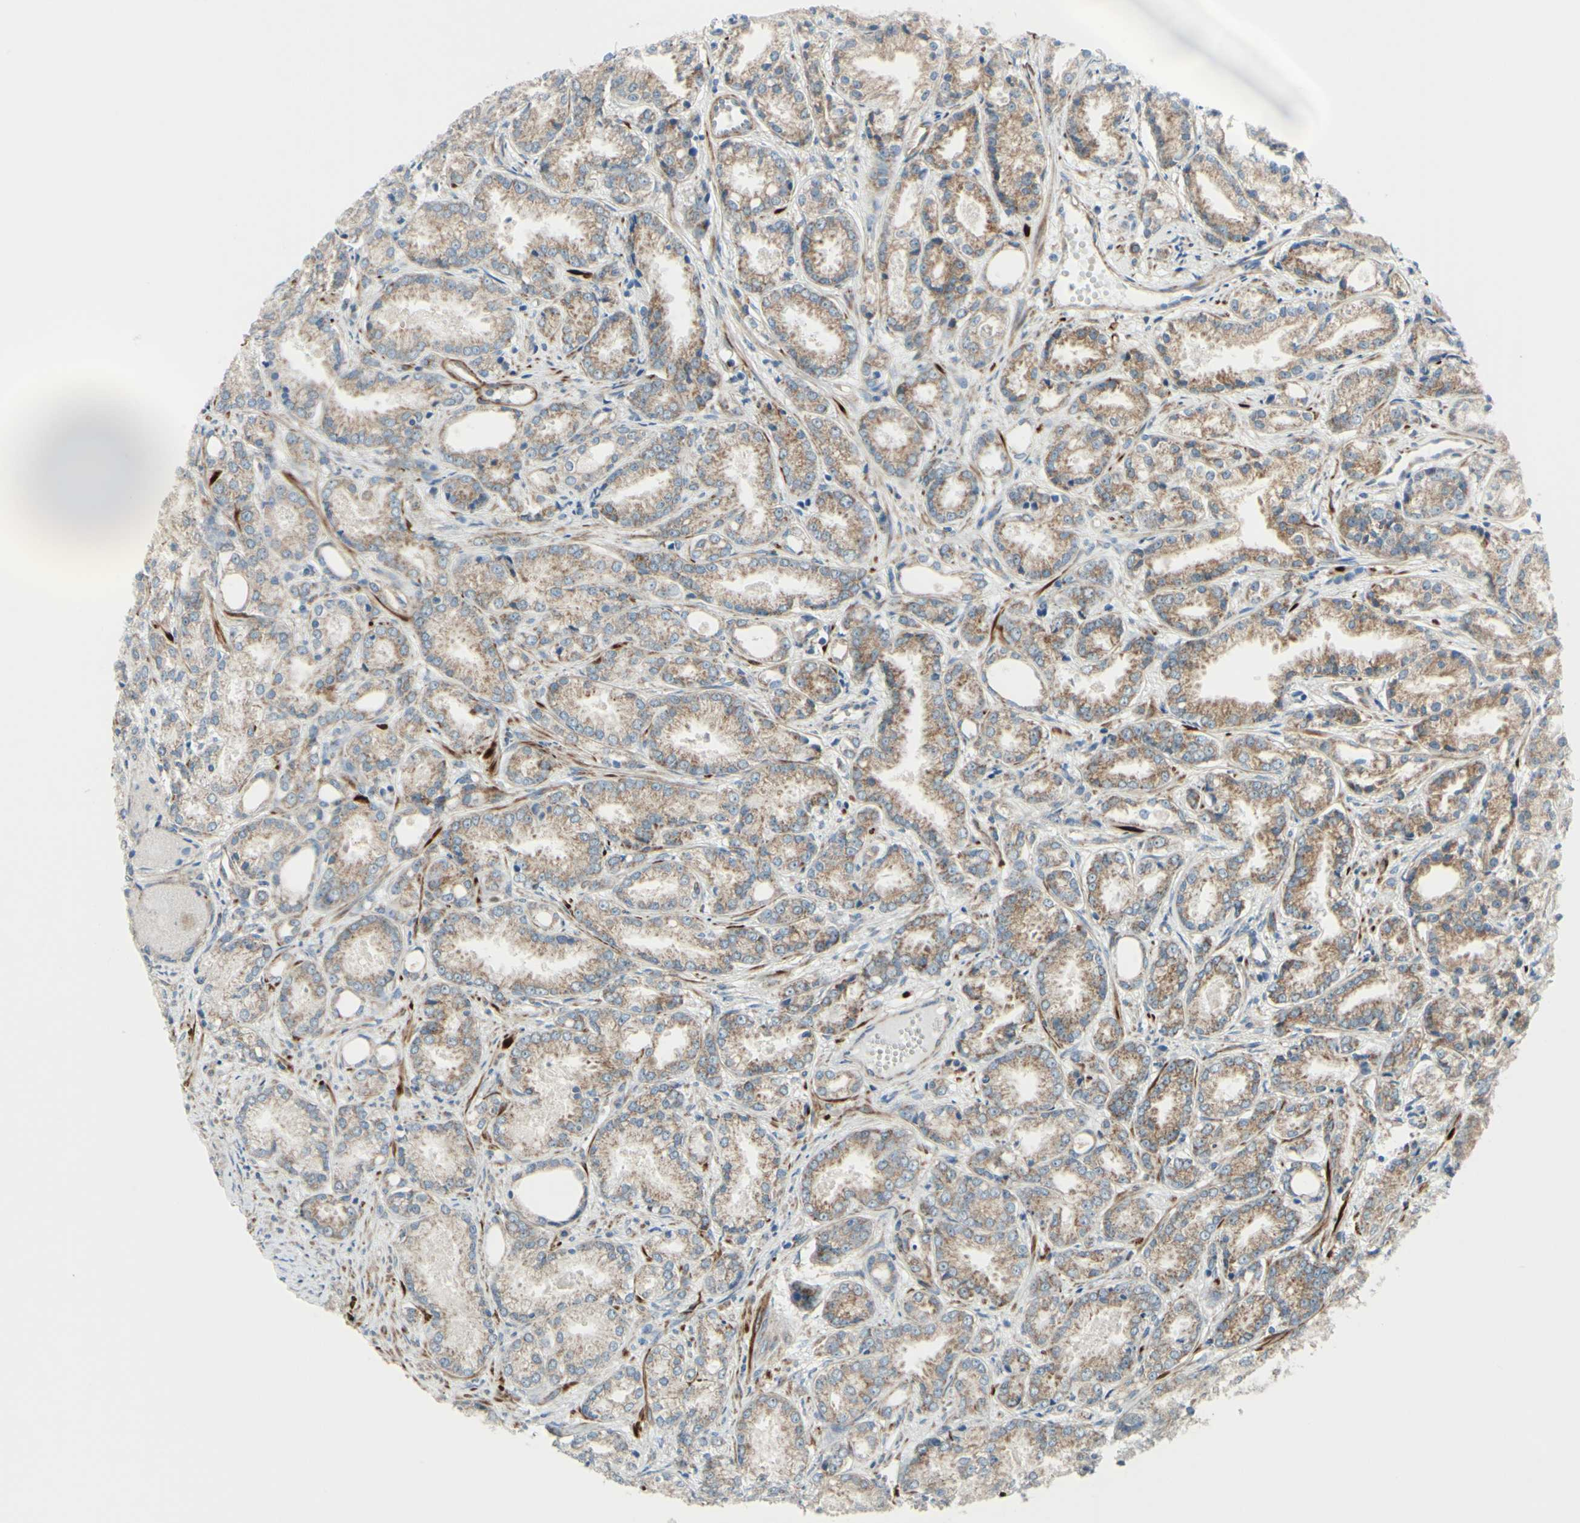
{"staining": {"intensity": "weak", "quantity": "25%-75%", "location": "cytoplasmic/membranous"}, "tissue": "prostate cancer", "cell_type": "Tumor cells", "image_type": "cancer", "snomed": [{"axis": "morphology", "description": "Adenocarcinoma, Low grade"}, {"axis": "topography", "description": "Prostate"}], "caption": "A brown stain shows weak cytoplasmic/membranous positivity of a protein in human prostate adenocarcinoma (low-grade) tumor cells.", "gene": "FAM171B", "patient": {"sex": "male", "age": 72}}